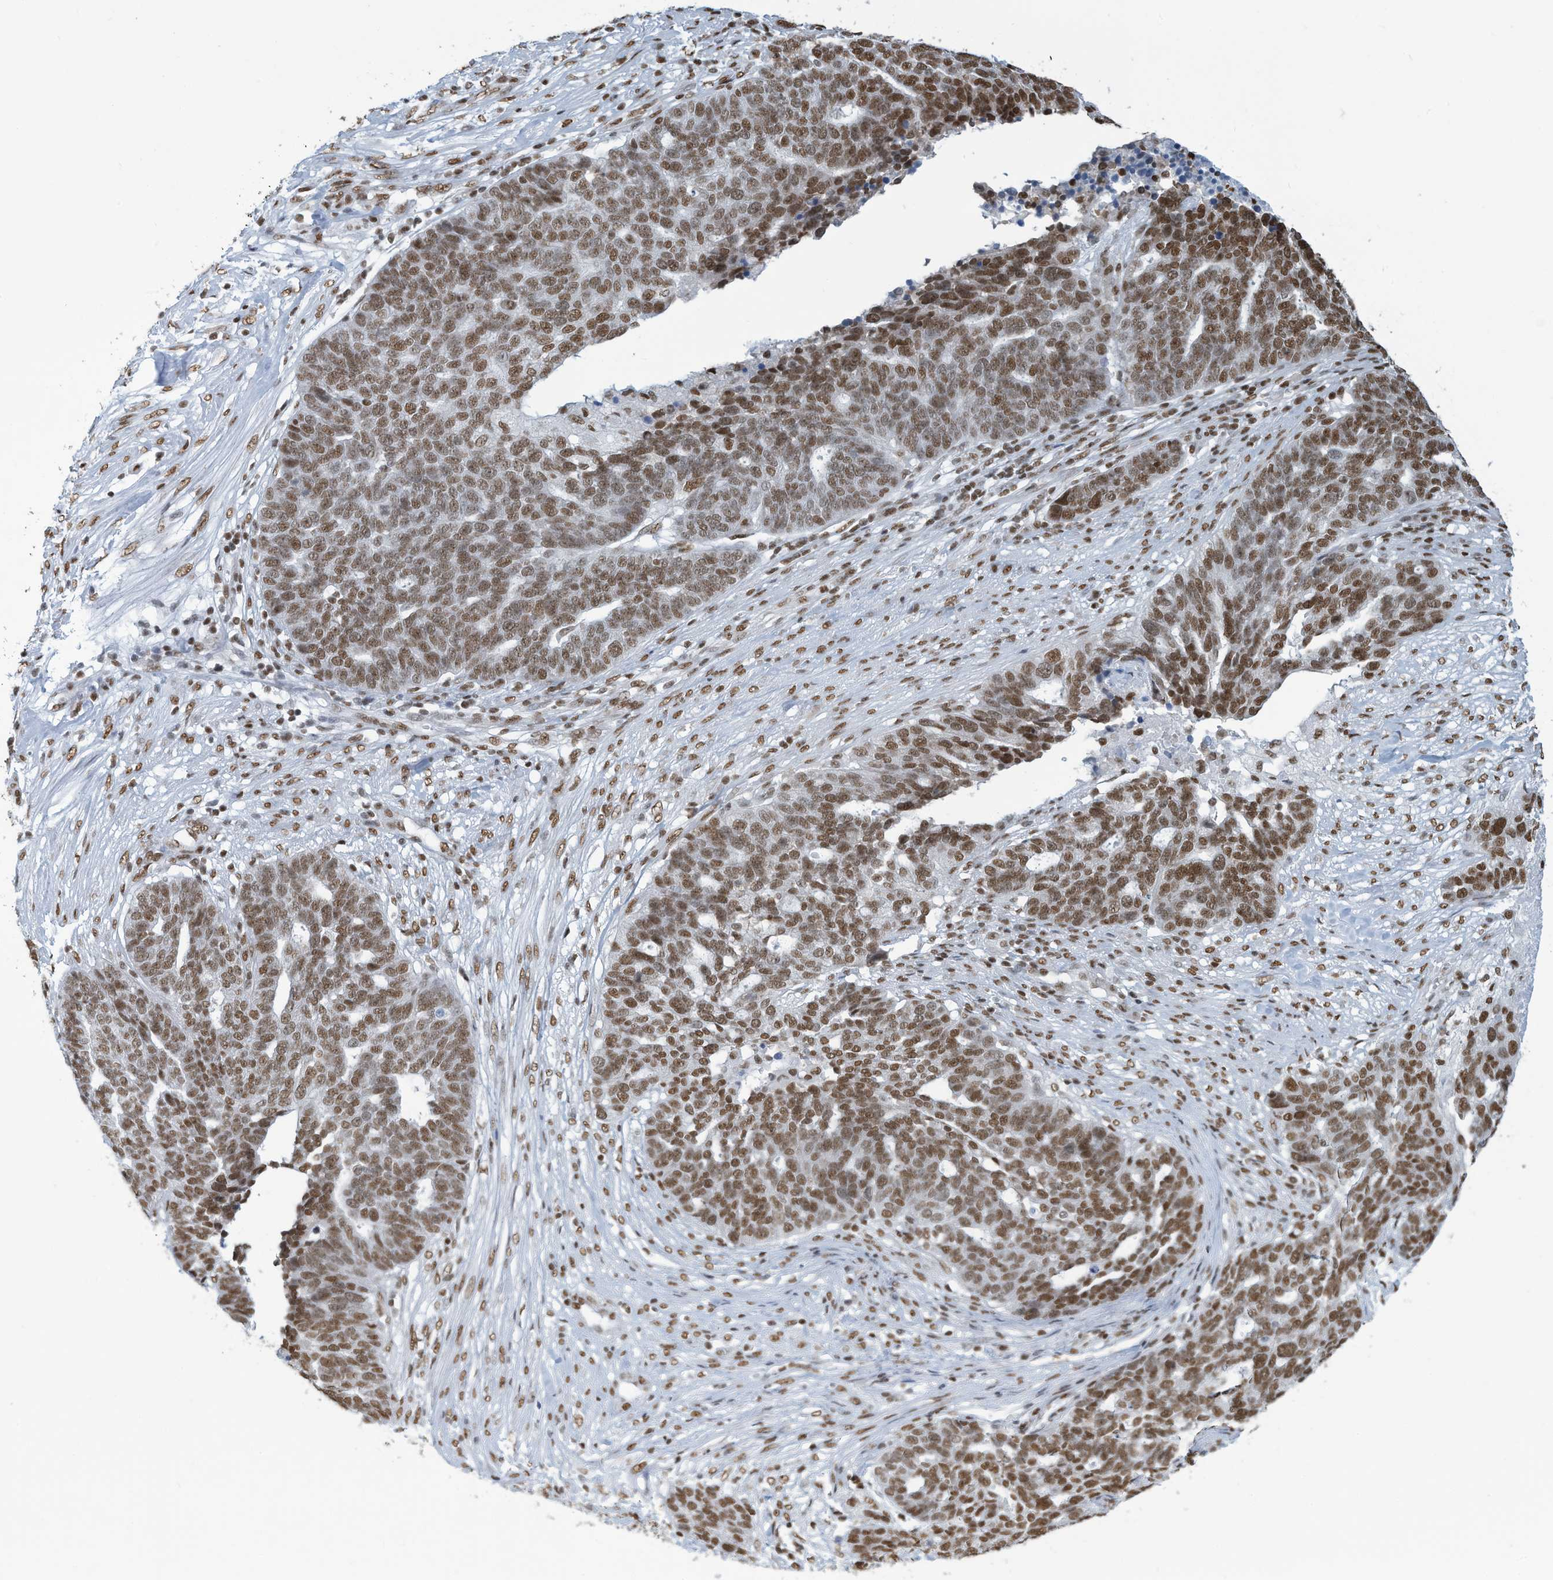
{"staining": {"intensity": "moderate", "quantity": ">75%", "location": "nuclear"}, "tissue": "ovarian cancer", "cell_type": "Tumor cells", "image_type": "cancer", "snomed": [{"axis": "morphology", "description": "Cystadenocarcinoma, serous, NOS"}, {"axis": "topography", "description": "Ovary"}], "caption": "Protein staining of ovarian cancer tissue reveals moderate nuclear expression in approximately >75% of tumor cells.", "gene": "SARNP", "patient": {"sex": "female", "age": 59}}